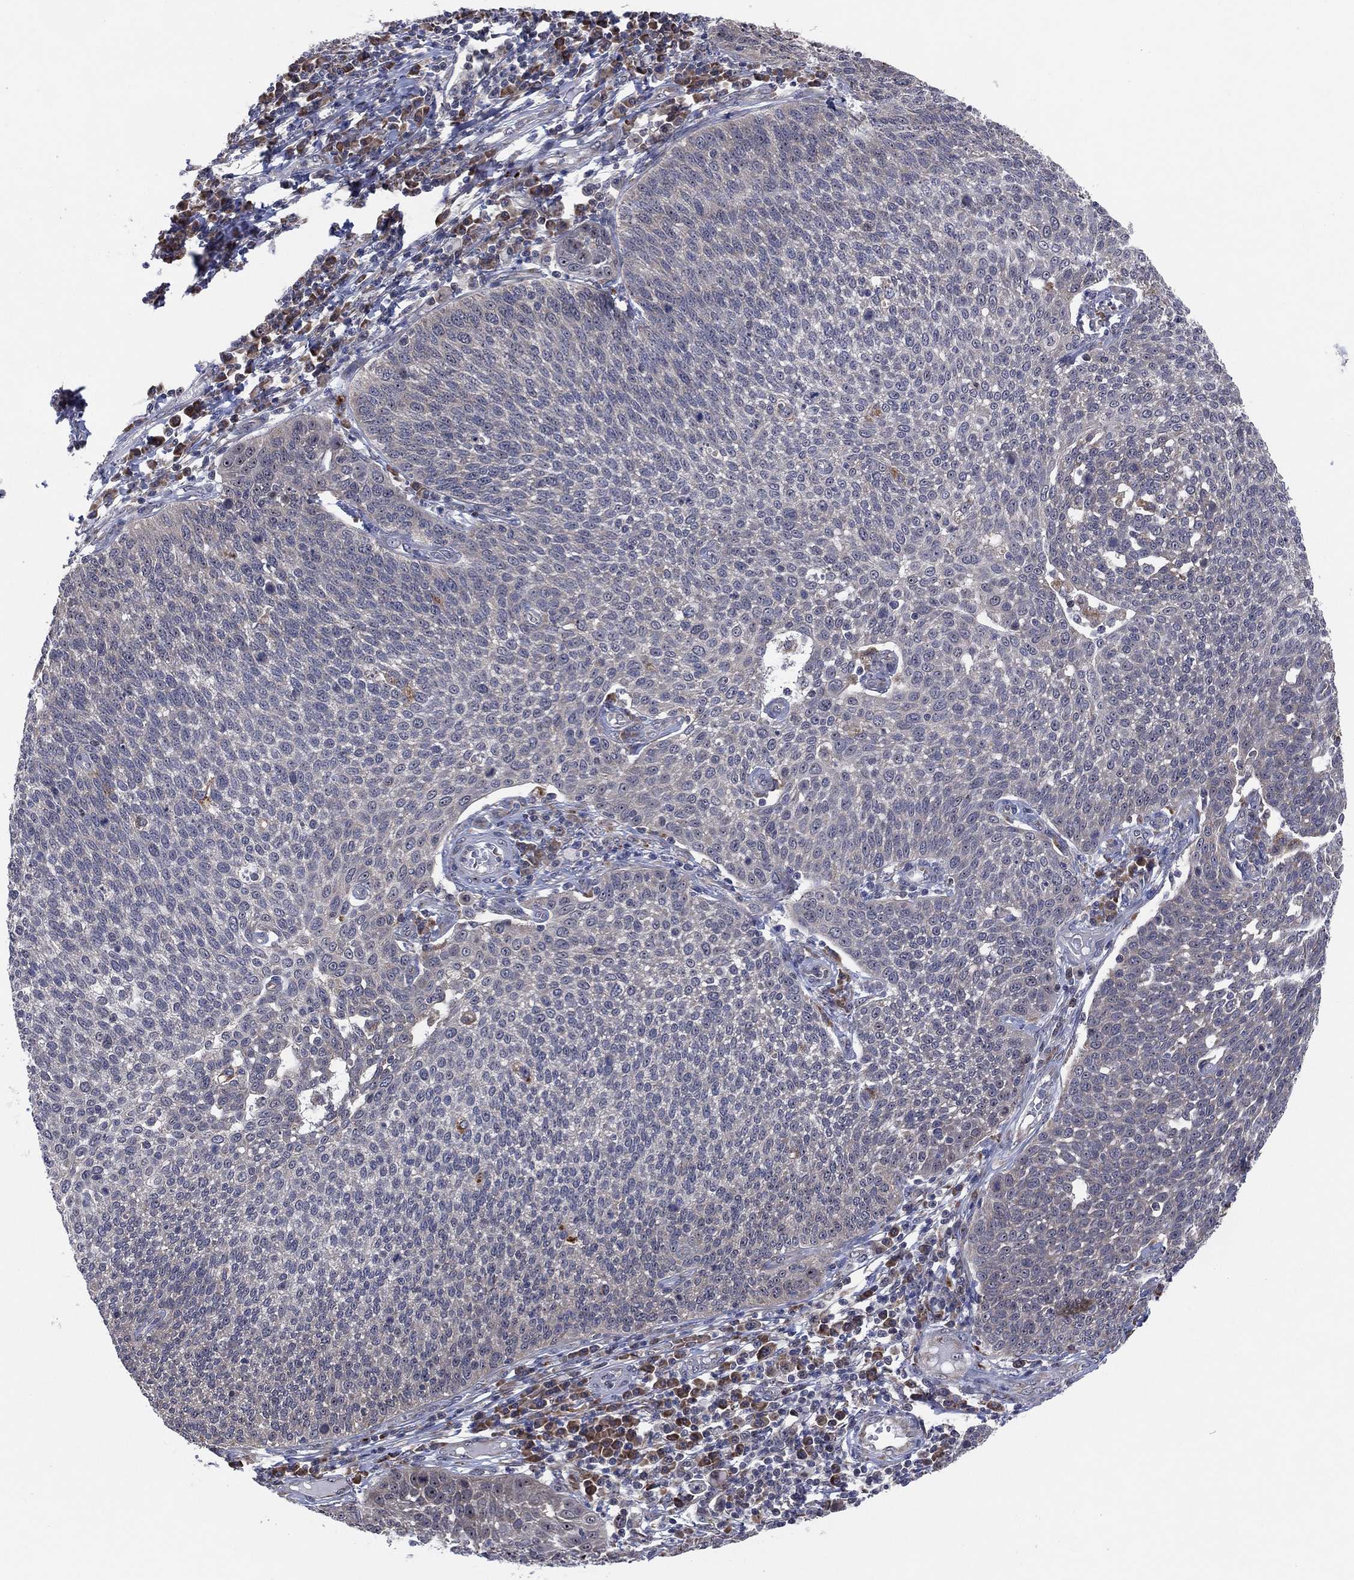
{"staining": {"intensity": "negative", "quantity": "none", "location": "none"}, "tissue": "cervical cancer", "cell_type": "Tumor cells", "image_type": "cancer", "snomed": [{"axis": "morphology", "description": "Squamous cell carcinoma, NOS"}, {"axis": "topography", "description": "Cervix"}], "caption": "Human cervical cancer (squamous cell carcinoma) stained for a protein using IHC demonstrates no staining in tumor cells.", "gene": "FAM104A", "patient": {"sex": "female", "age": 34}}